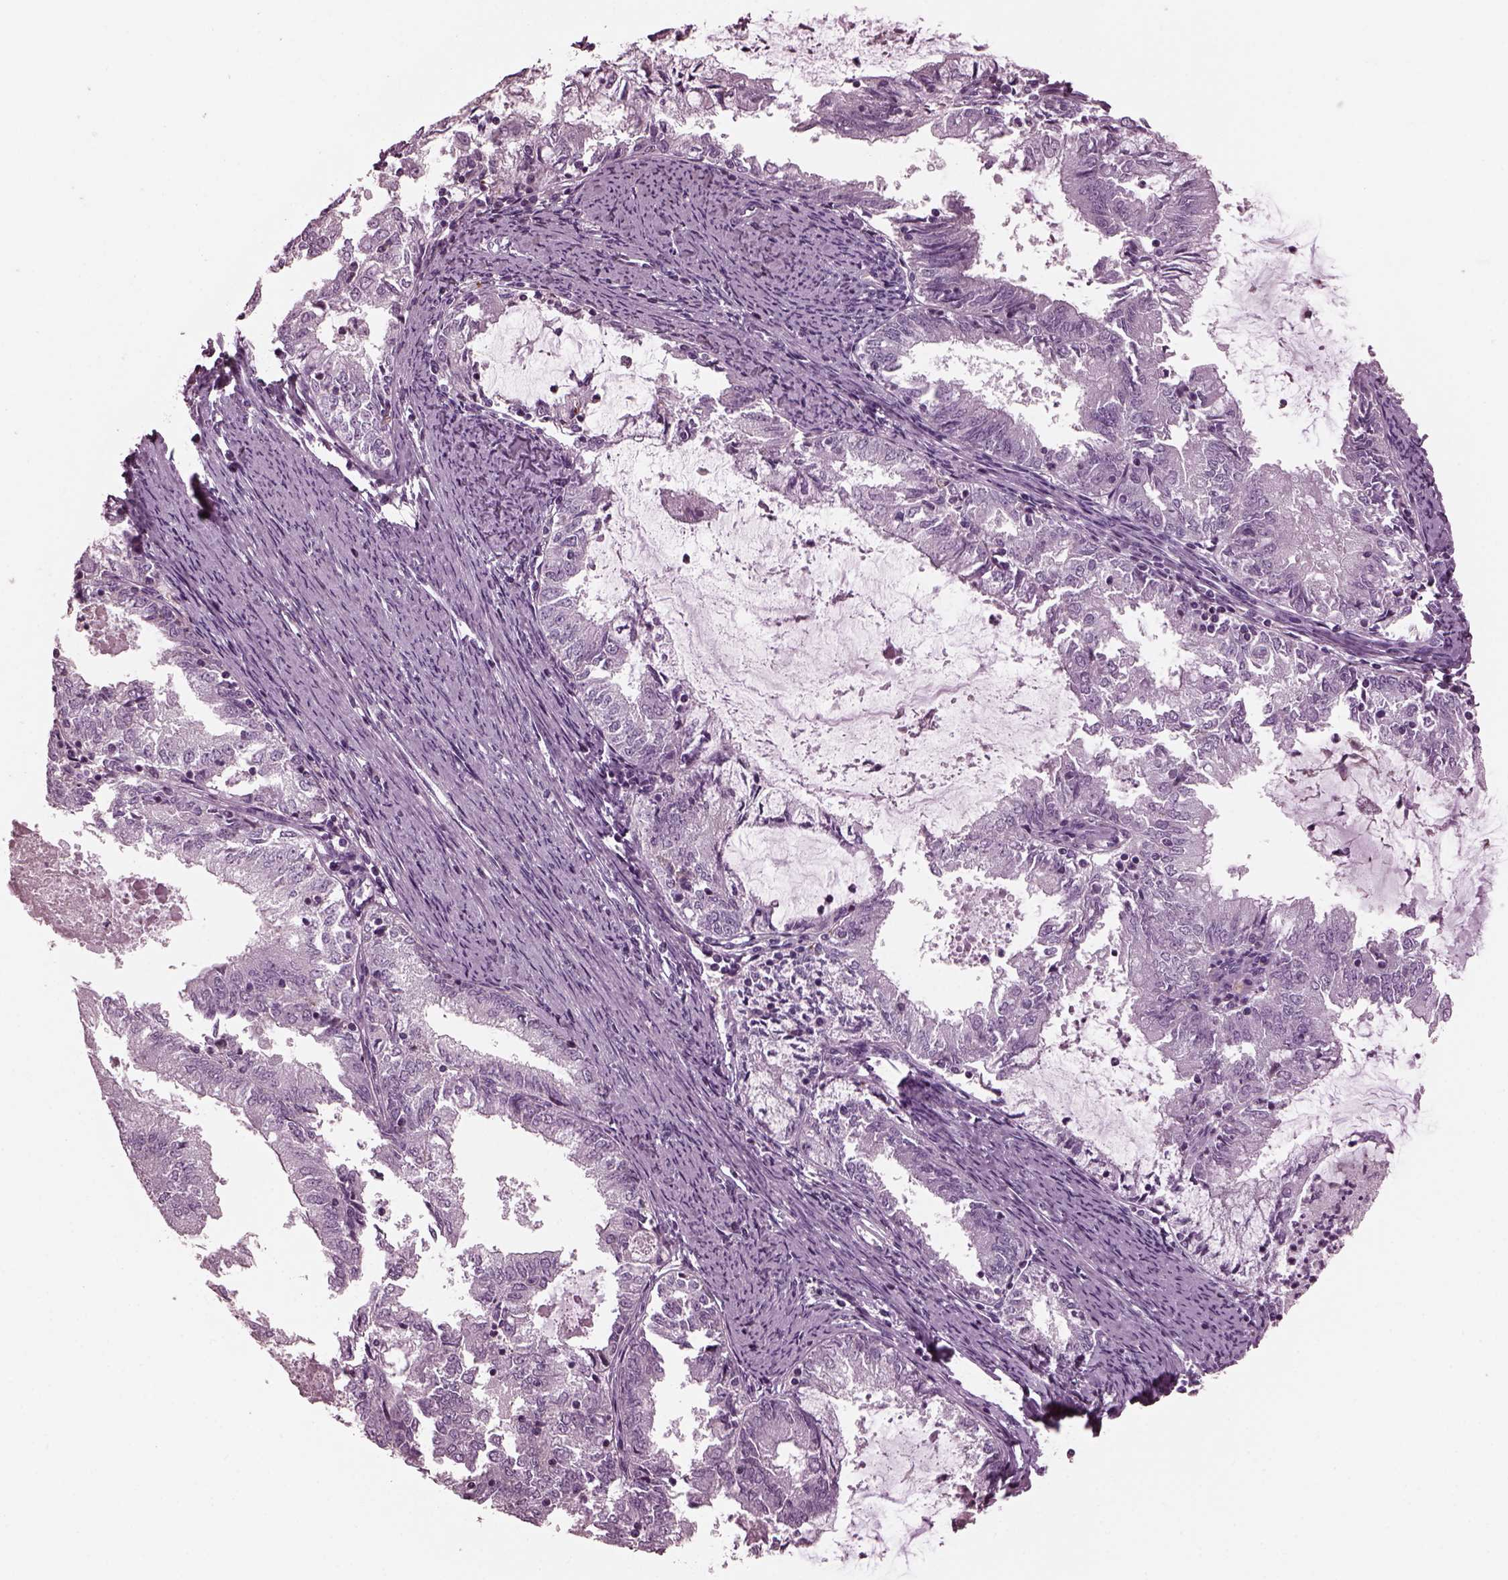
{"staining": {"intensity": "negative", "quantity": "none", "location": "none"}, "tissue": "endometrial cancer", "cell_type": "Tumor cells", "image_type": "cancer", "snomed": [{"axis": "morphology", "description": "Adenocarcinoma, NOS"}, {"axis": "topography", "description": "Endometrium"}], "caption": "There is no significant staining in tumor cells of adenocarcinoma (endometrial). The staining is performed using DAB brown chromogen with nuclei counter-stained in using hematoxylin.", "gene": "GDF11", "patient": {"sex": "female", "age": 57}}